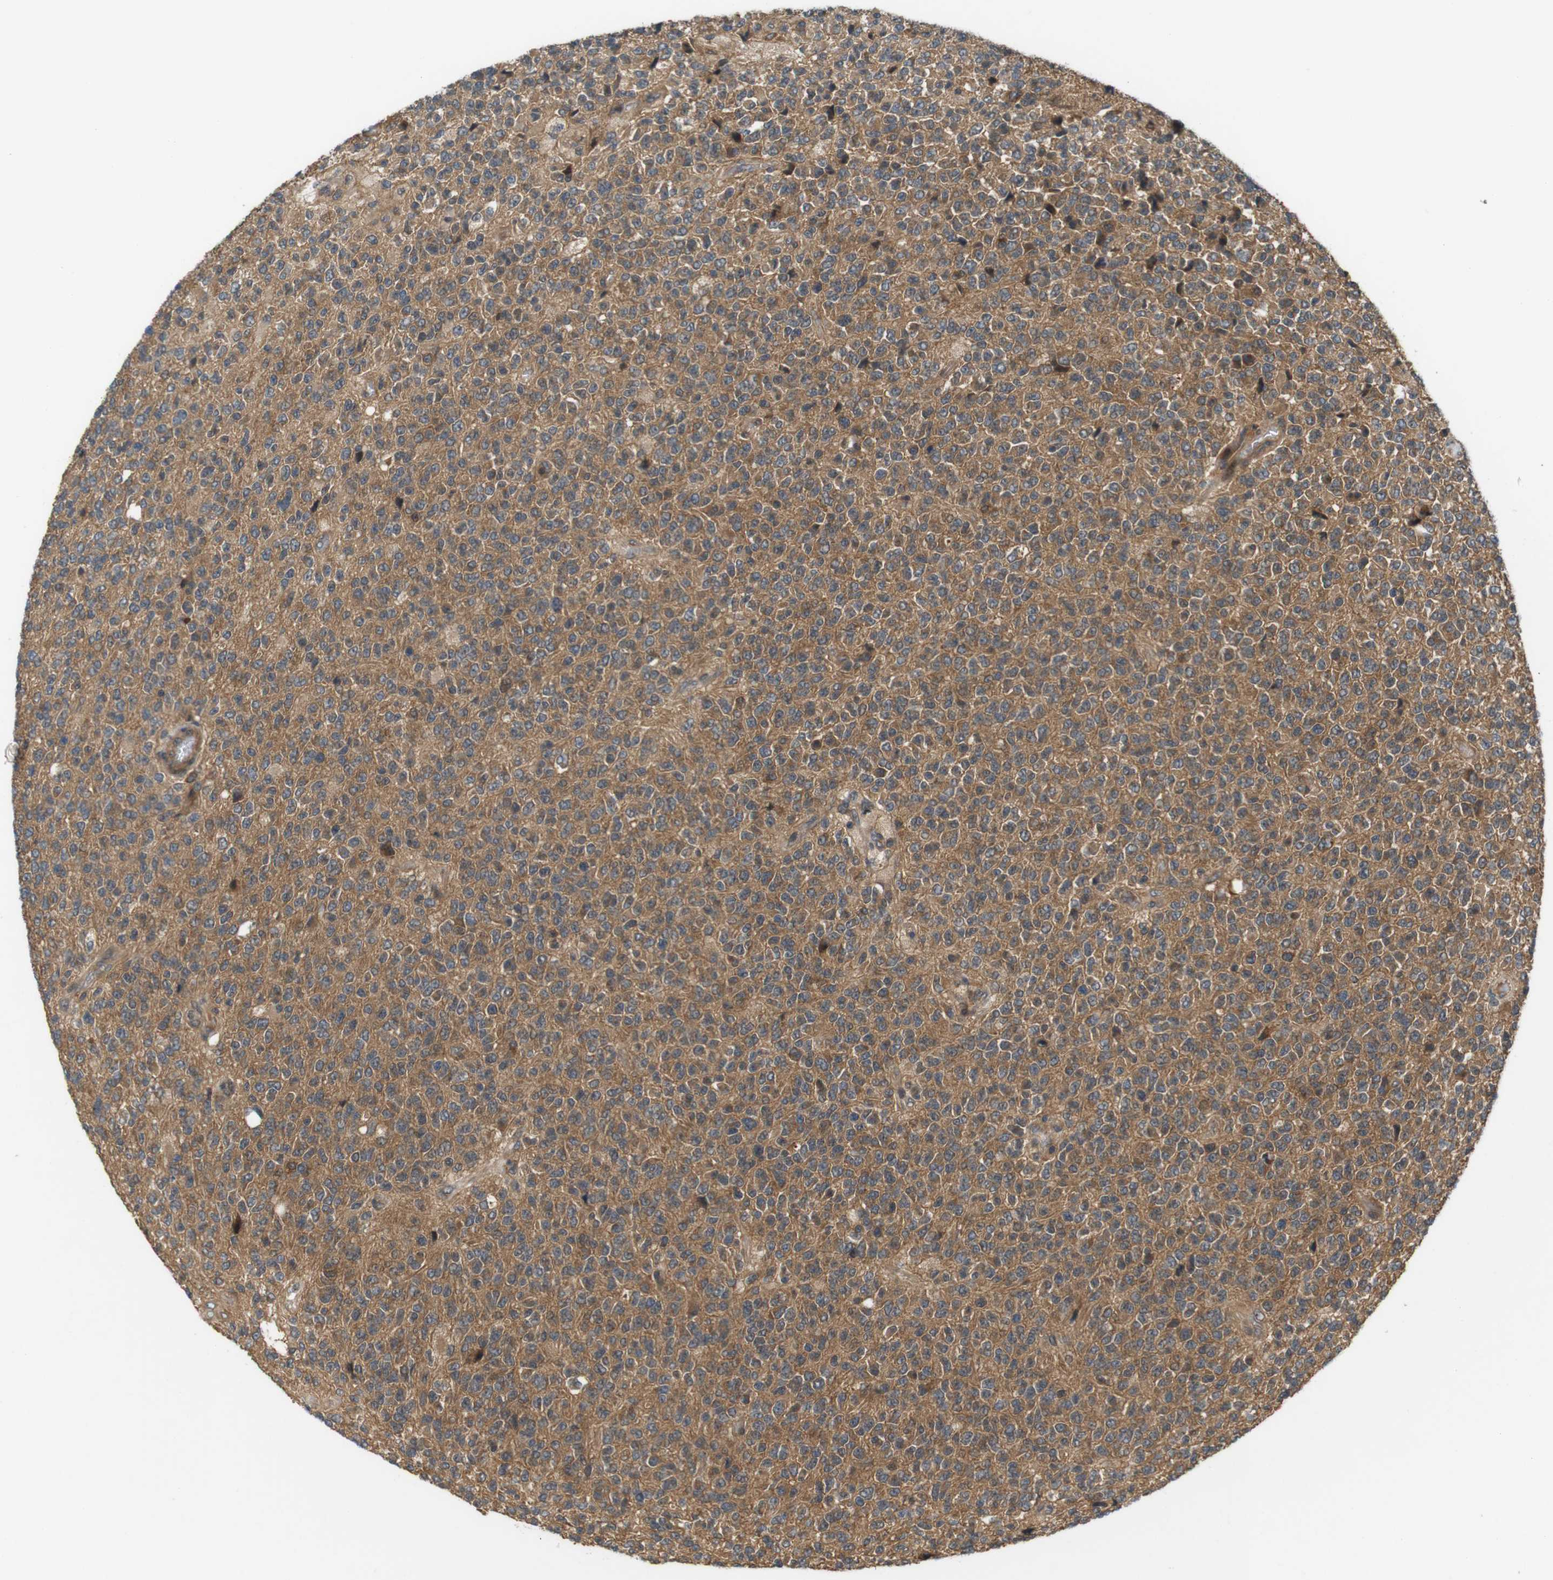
{"staining": {"intensity": "moderate", "quantity": ">75%", "location": "cytoplasmic/membranous"}, "tissue": "glioma", "cell_type": "Tumor cells", "image_type": "cancer", "snomed": [{"axis": "morphology", "description": "Glioma, malignant, High grade"}, {"axis": "topography", "description": "pancreas cauda"}], "caption": "Protein staining of glioma tissue demonstrates moderate cytoplasmic/membranous expression in about >75% of tumor cells.", "gene": "NFKBIE", "patient": {"sex": "male", "age": 60}}